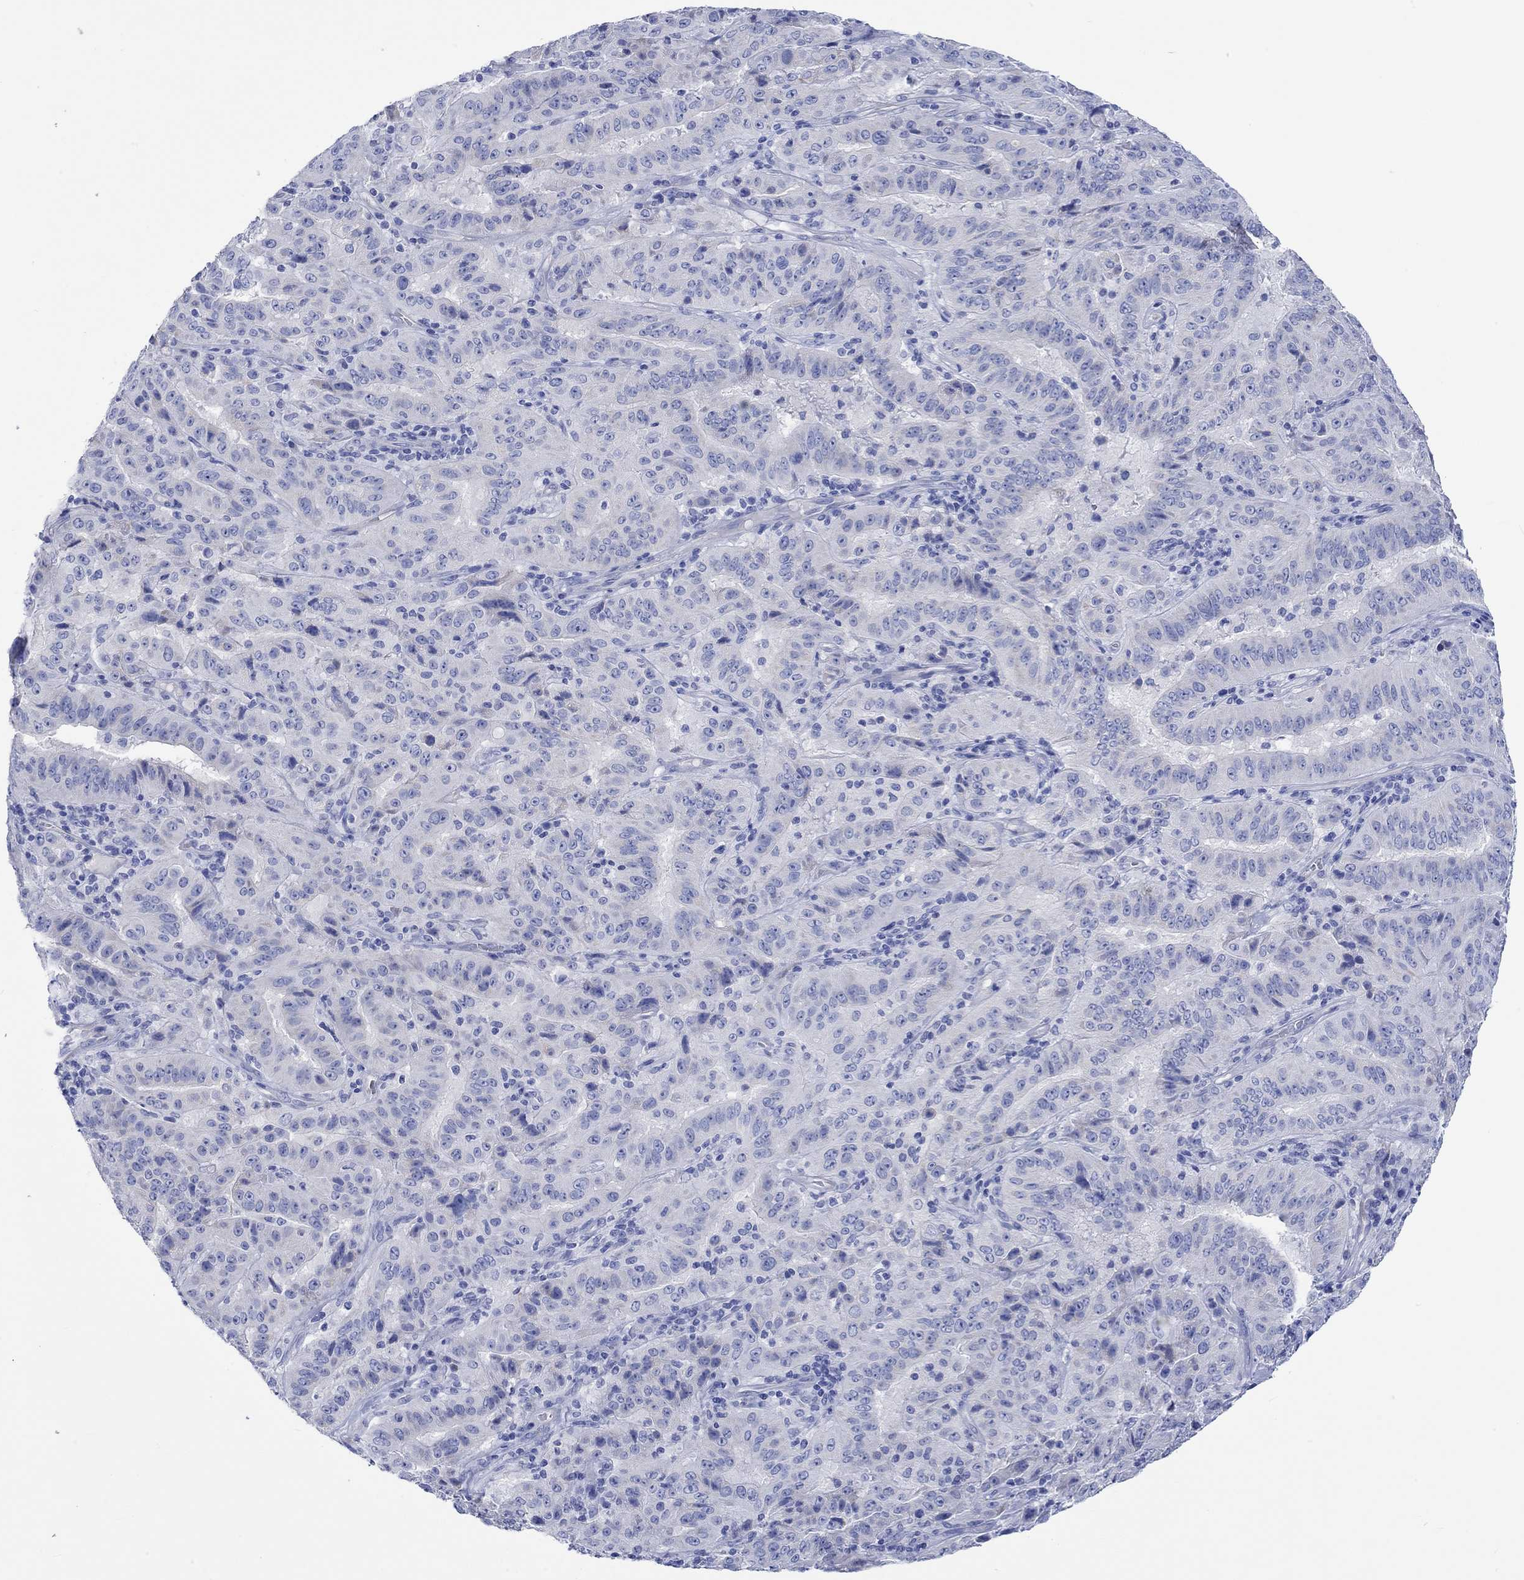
{"staining": {"intensity": "negative", "quantity": "none", "location": "none"}, "tissue": "pancreatic cancer", "cell_type": "Tumor cells", "image_type": "cancer", "snomed": [{"axis": "morphology", "description": "Adenocarcinoma, NOS"}, {"axis": "topography", "description": "Pancreas"}], "caption": "This is an immunohistochemistry (IHC) micrograph of human pancreatic cancer (adenocarcinoma). There is no positivity in tumor cells.", "gene": "CPLX2", "patient": {"sex": "male", "age": 63}}